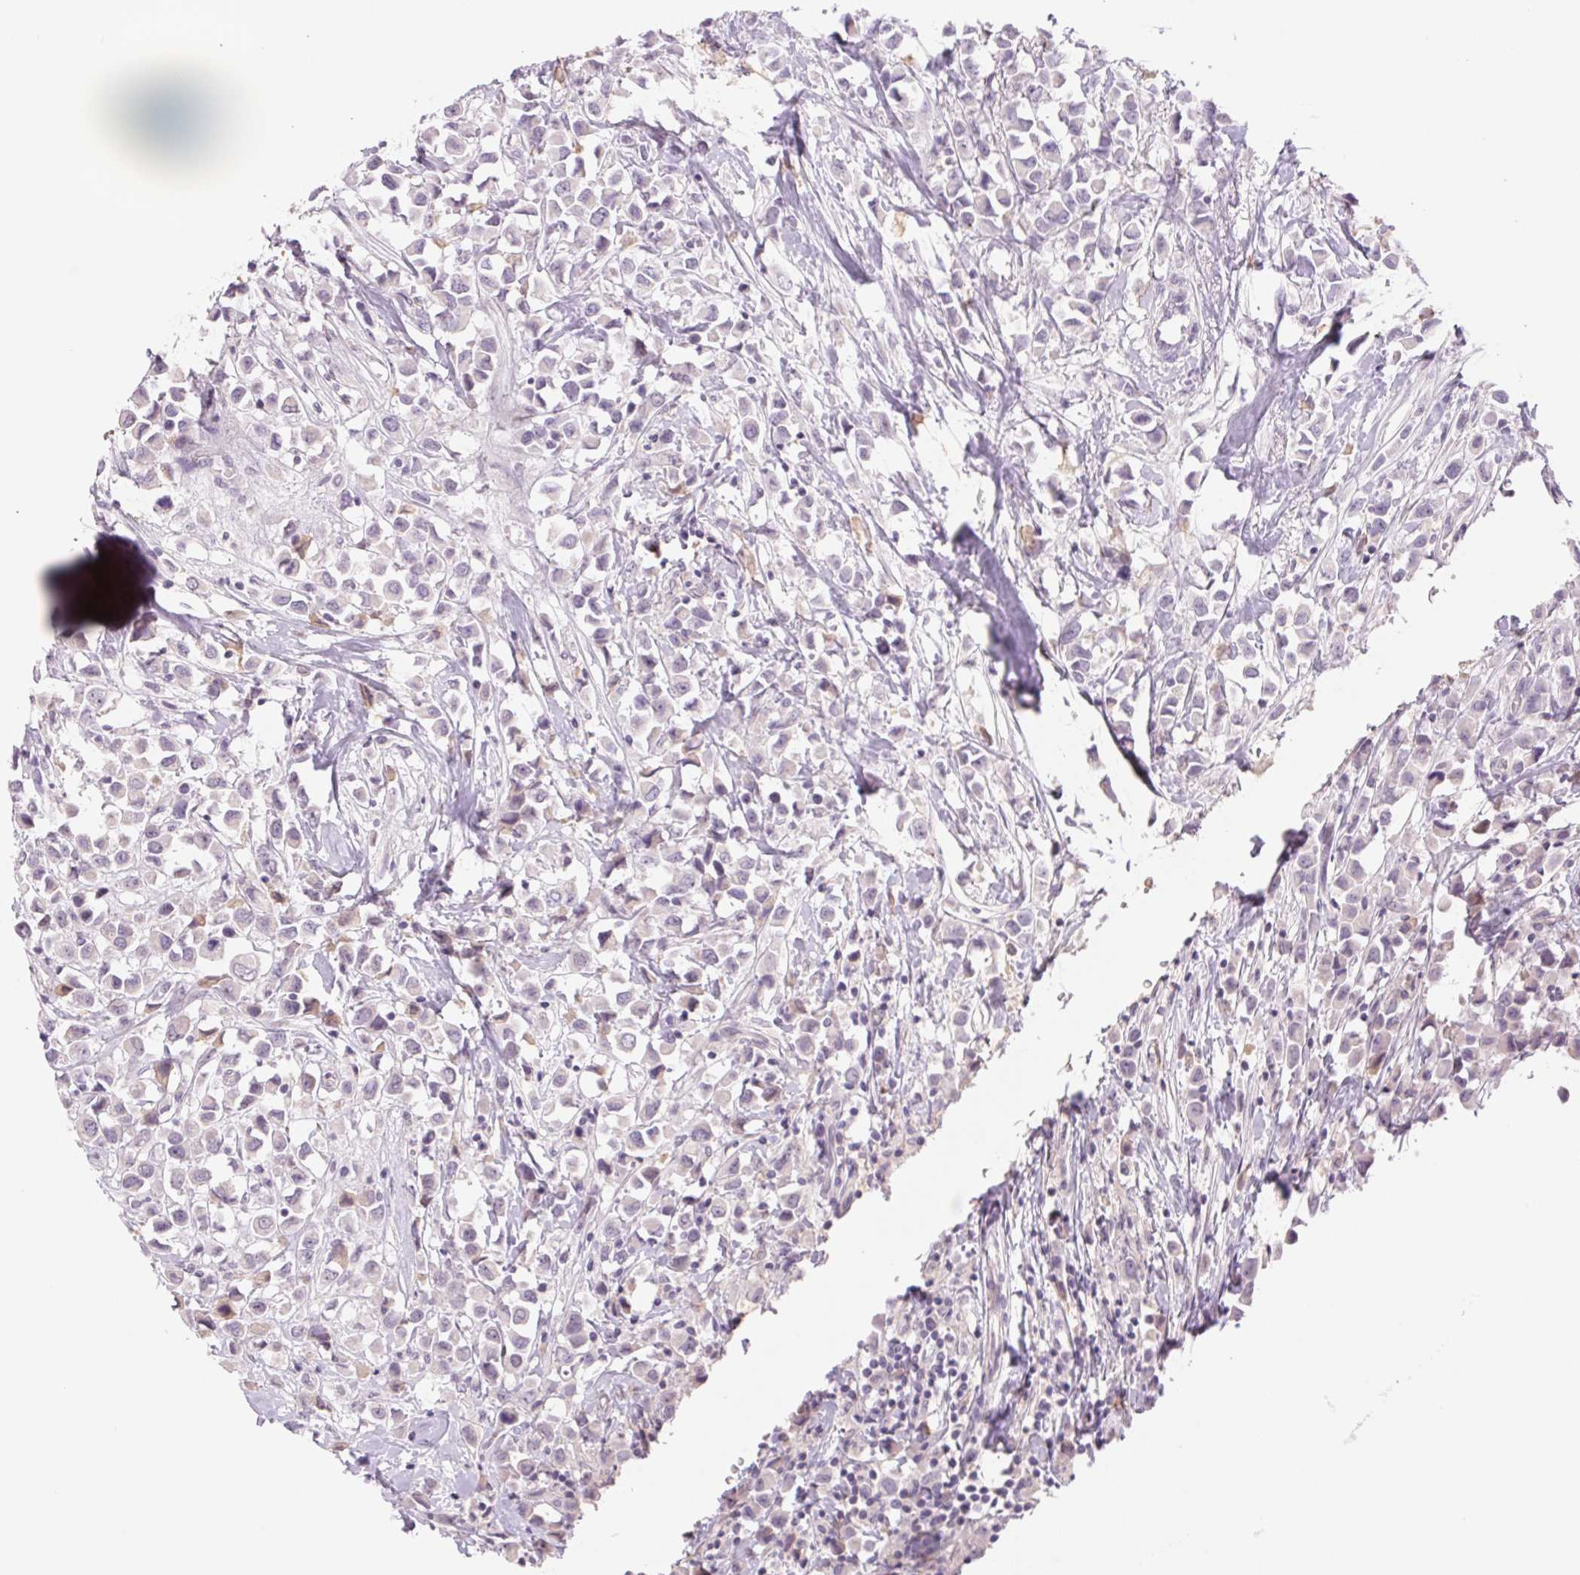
{"staining": {"intensity": "negative", "quantity": "none", "location": "none"}, "tissue": "breast cancer", "cell_type": "Tumor cells", "image_type": "cancer", "snomed": [{"axis": "morphology", "description": "Duct carcinoma"}, {"axis": "topography", "description": "Breast"}], "caption": "DAB (3,3'-diaminobenzidine) immunohistochemical staining of breast invasive ductal carcinoma displays no significant staining in tumor cells. (DAB IHC, high magnification).", "gene": "KRT1", "patient": {"sex": "female", "age": 61}}